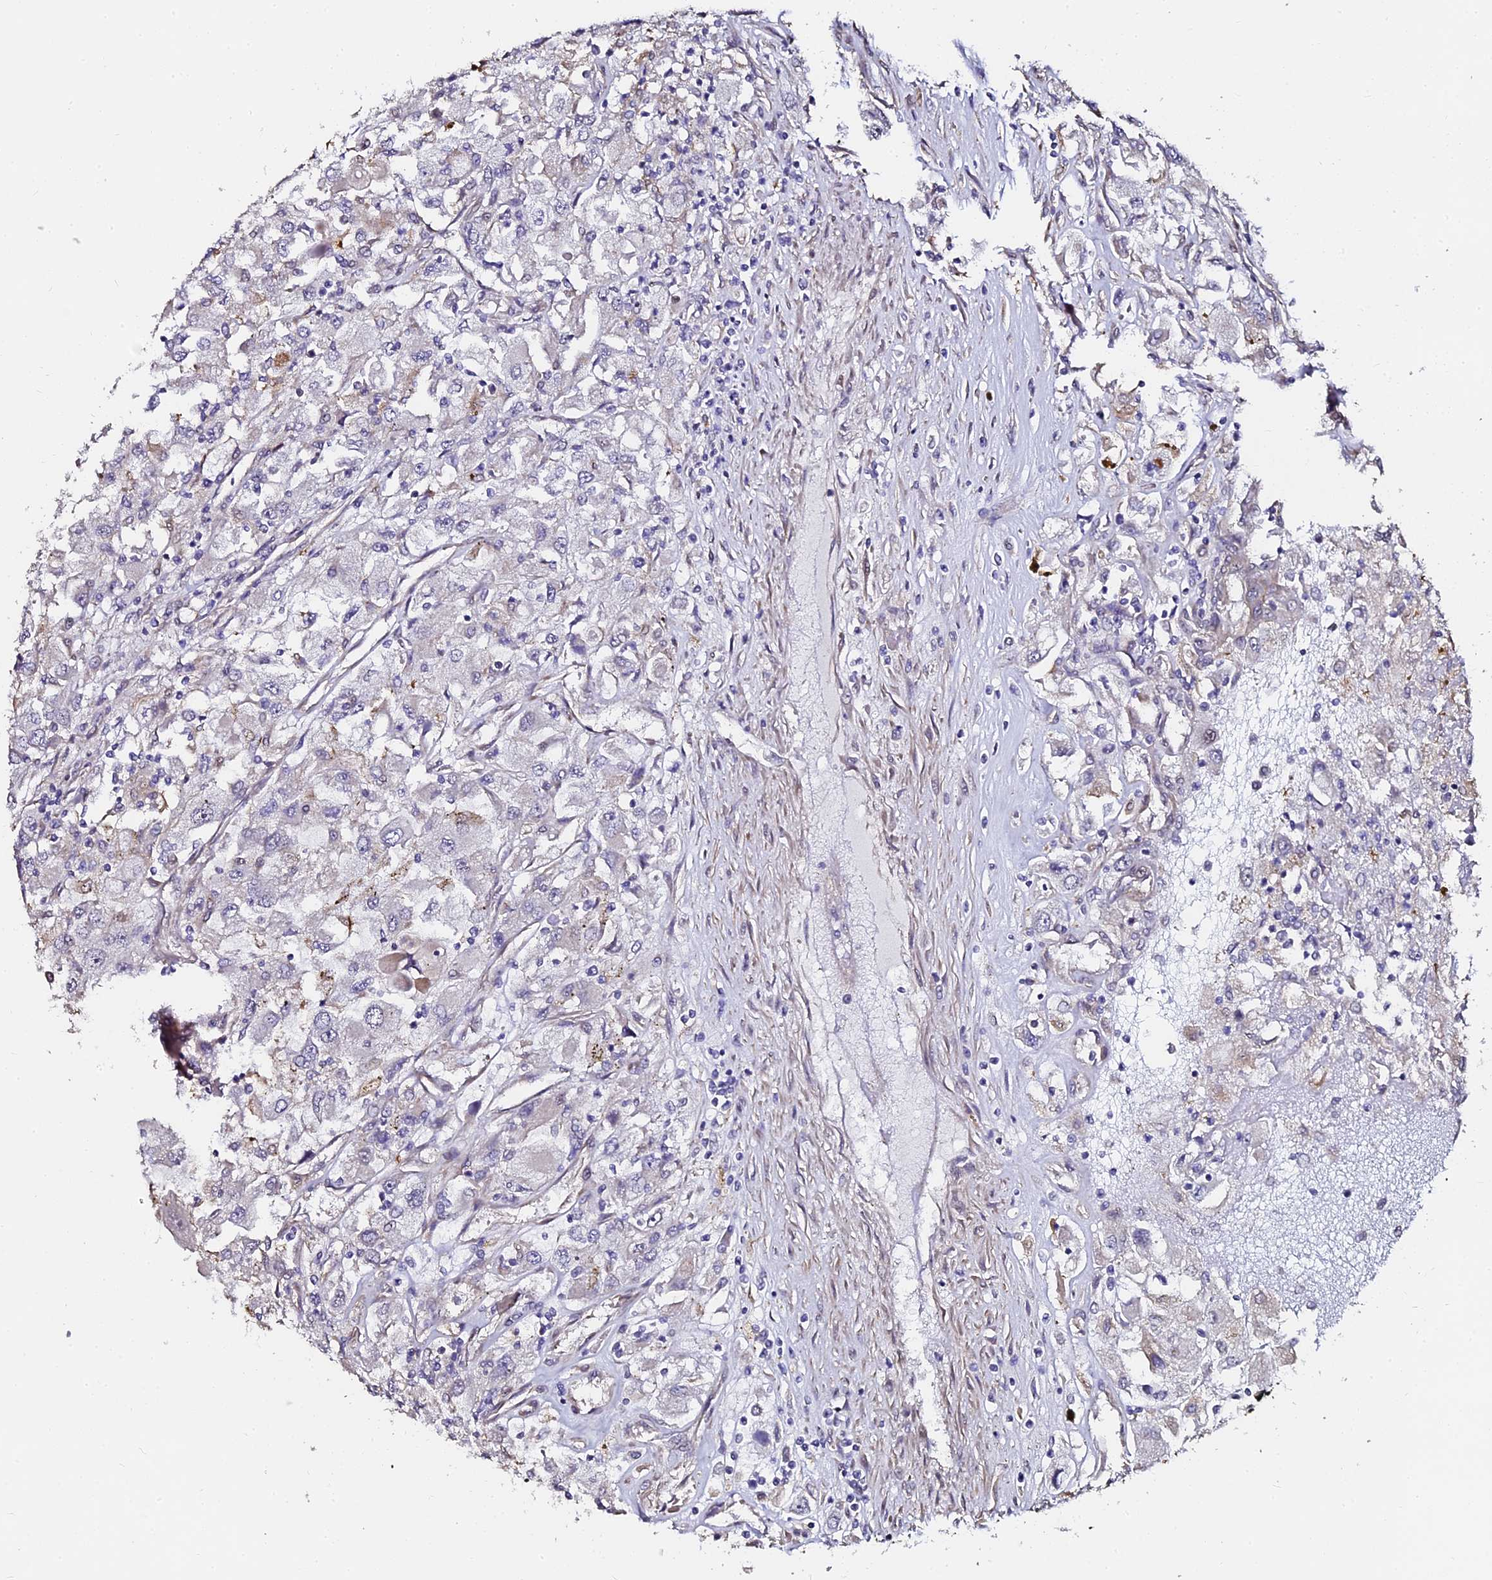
{"staining": {"intensity": "negative", "quantity": "none", "location": "none"}, "tissue": "renal cancer", "cell_type": "Tumor cells", "image_type": "cancer", "snomed": [{"axis": "morphology", "description": "Adenocarcinoma, NOS"}, {"axis": "topography", "description": "Kidney"}], "caption": "Immunohistochemical staining of human adenocarcinoma (renal) exhibits no significant staining in tumor cells.", "gene": "GPN3", "patient": {"sex": "female", "age": 52}}